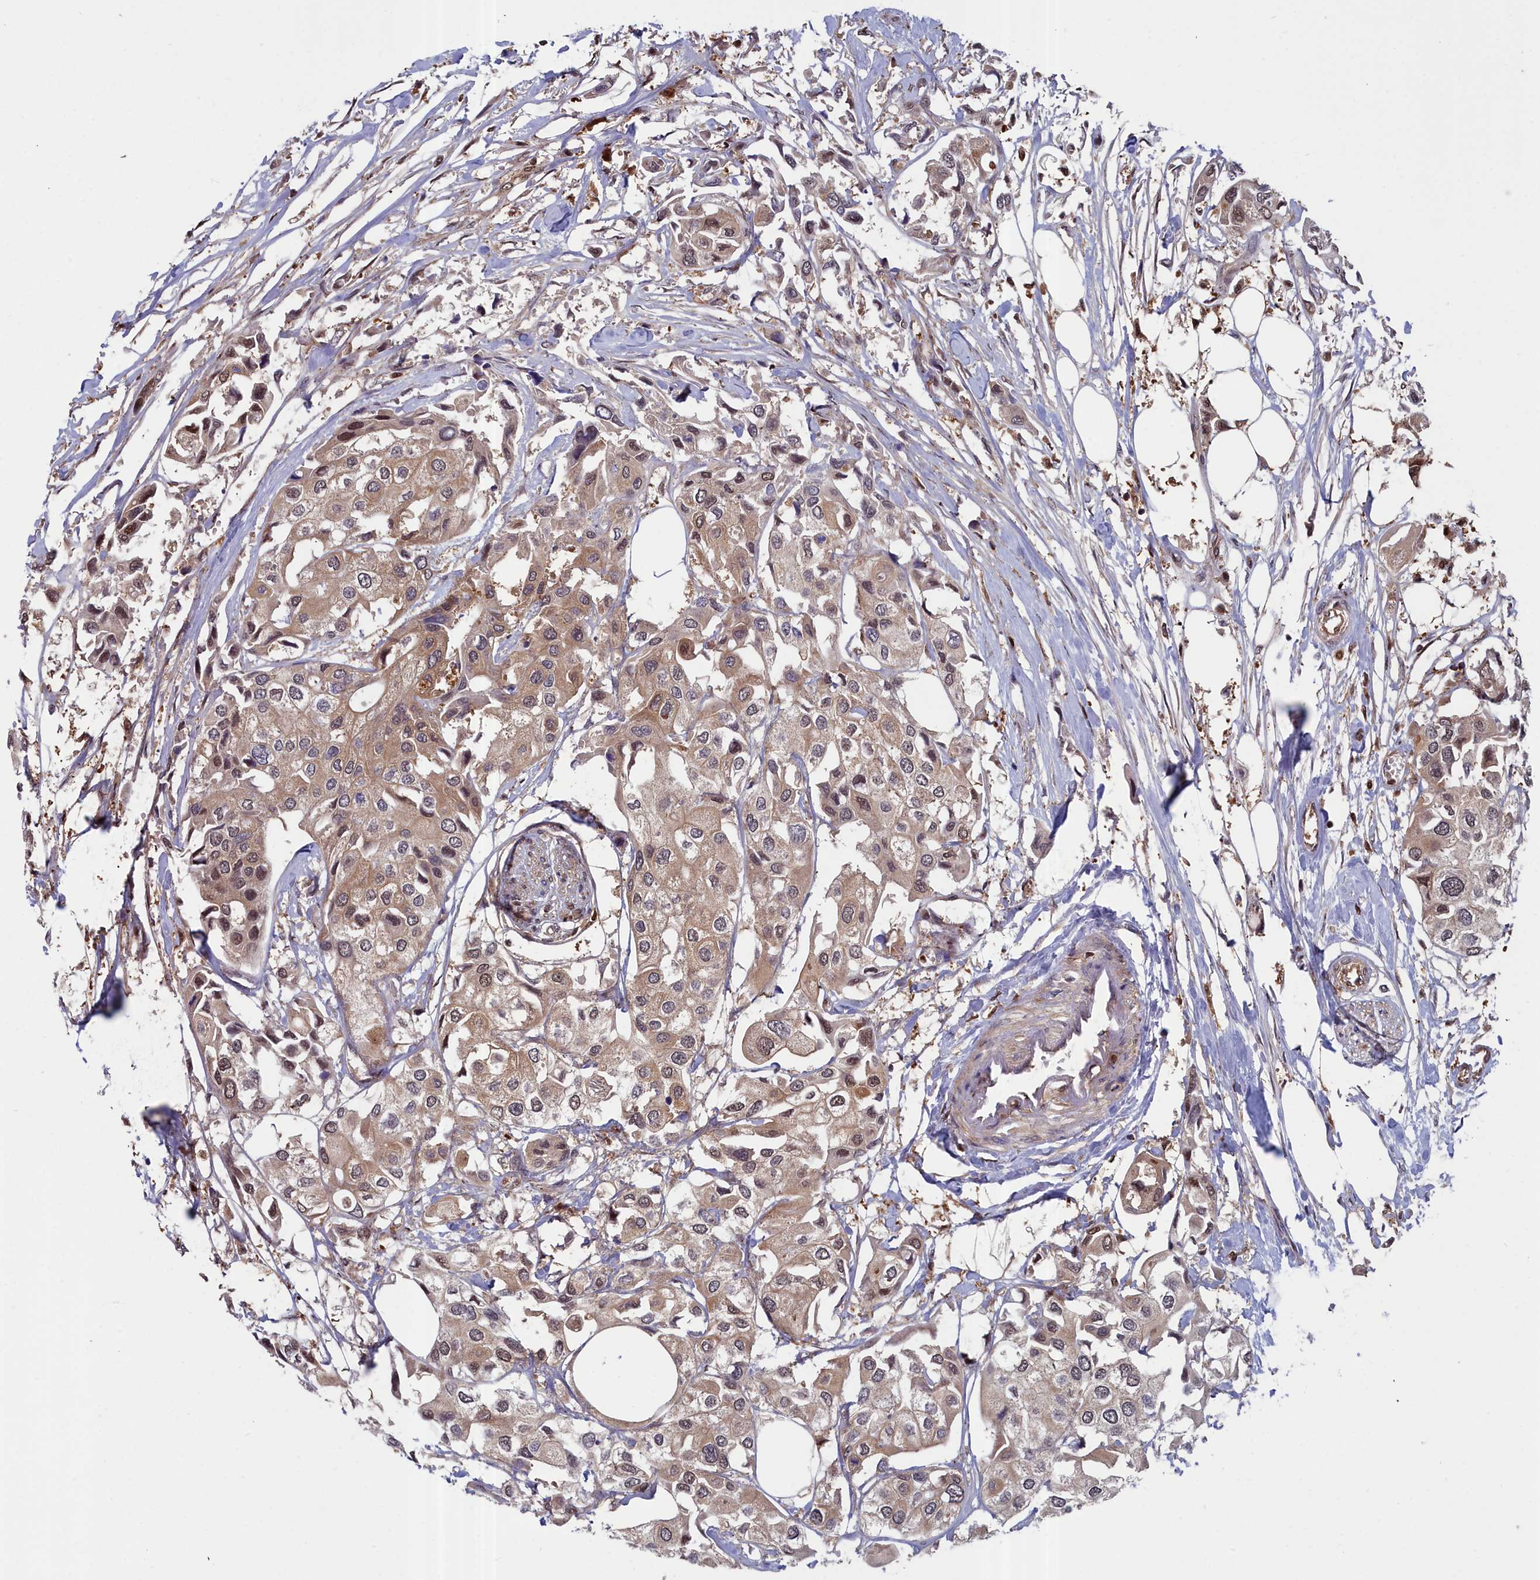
{"staining": {"intensity": "weak", "quantity": ">75%", "location": "cytoplasmic/membranous,nuclear"}, "tissue": "urothelial cancer", "cell_type": "Tumor cells", "image_type": "cancer", "snomed": [{"axis": "morphology", "description": "Urothelial carcinoma, High grade"}, {"axis": "topography", "description": "Urinary bladder"}], "caption": "Human urothelial cancer stained for a protein (brown) displays weak cytoplasmic/membranous and nuclear positive staining in about >75% of tumor cells.", "gene": "GFRA2", "patient": {"sex": "male", "age": 64}}